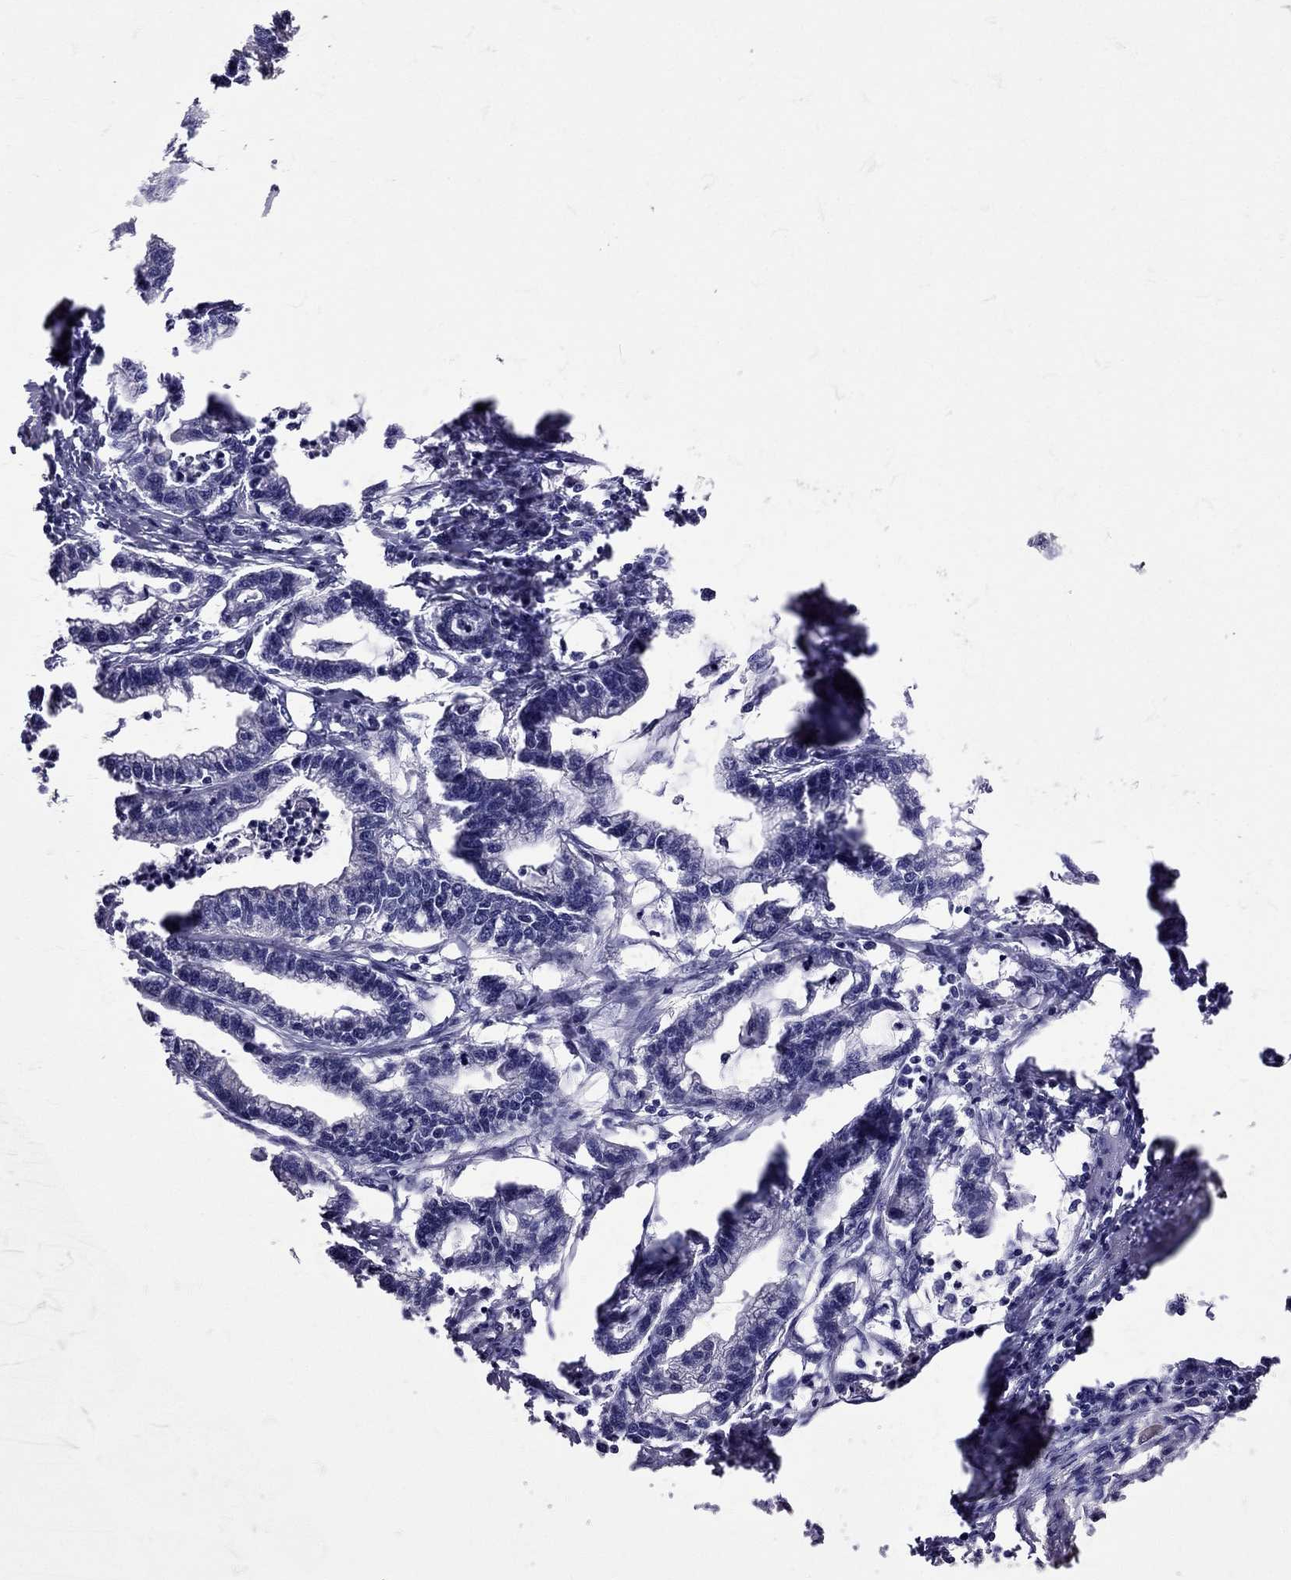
{"staining": {"intensity": "negative", "quantity": "none", "location": "none"}, "tissue": "stomach cancer", "cell_type": "Tumor cells", "image_type": "cancer", "snomed": [{"axis": "morphology", "description": "Adenocarcinoma, NOS"}, {"axis": "topography", "description": "Stomach"}], "caption": "Tumor cells show no significant protein expression in adenocarcinoma (stomach).", "gene": "TBR1", "patient": {"sex": "male", "age": 83}}